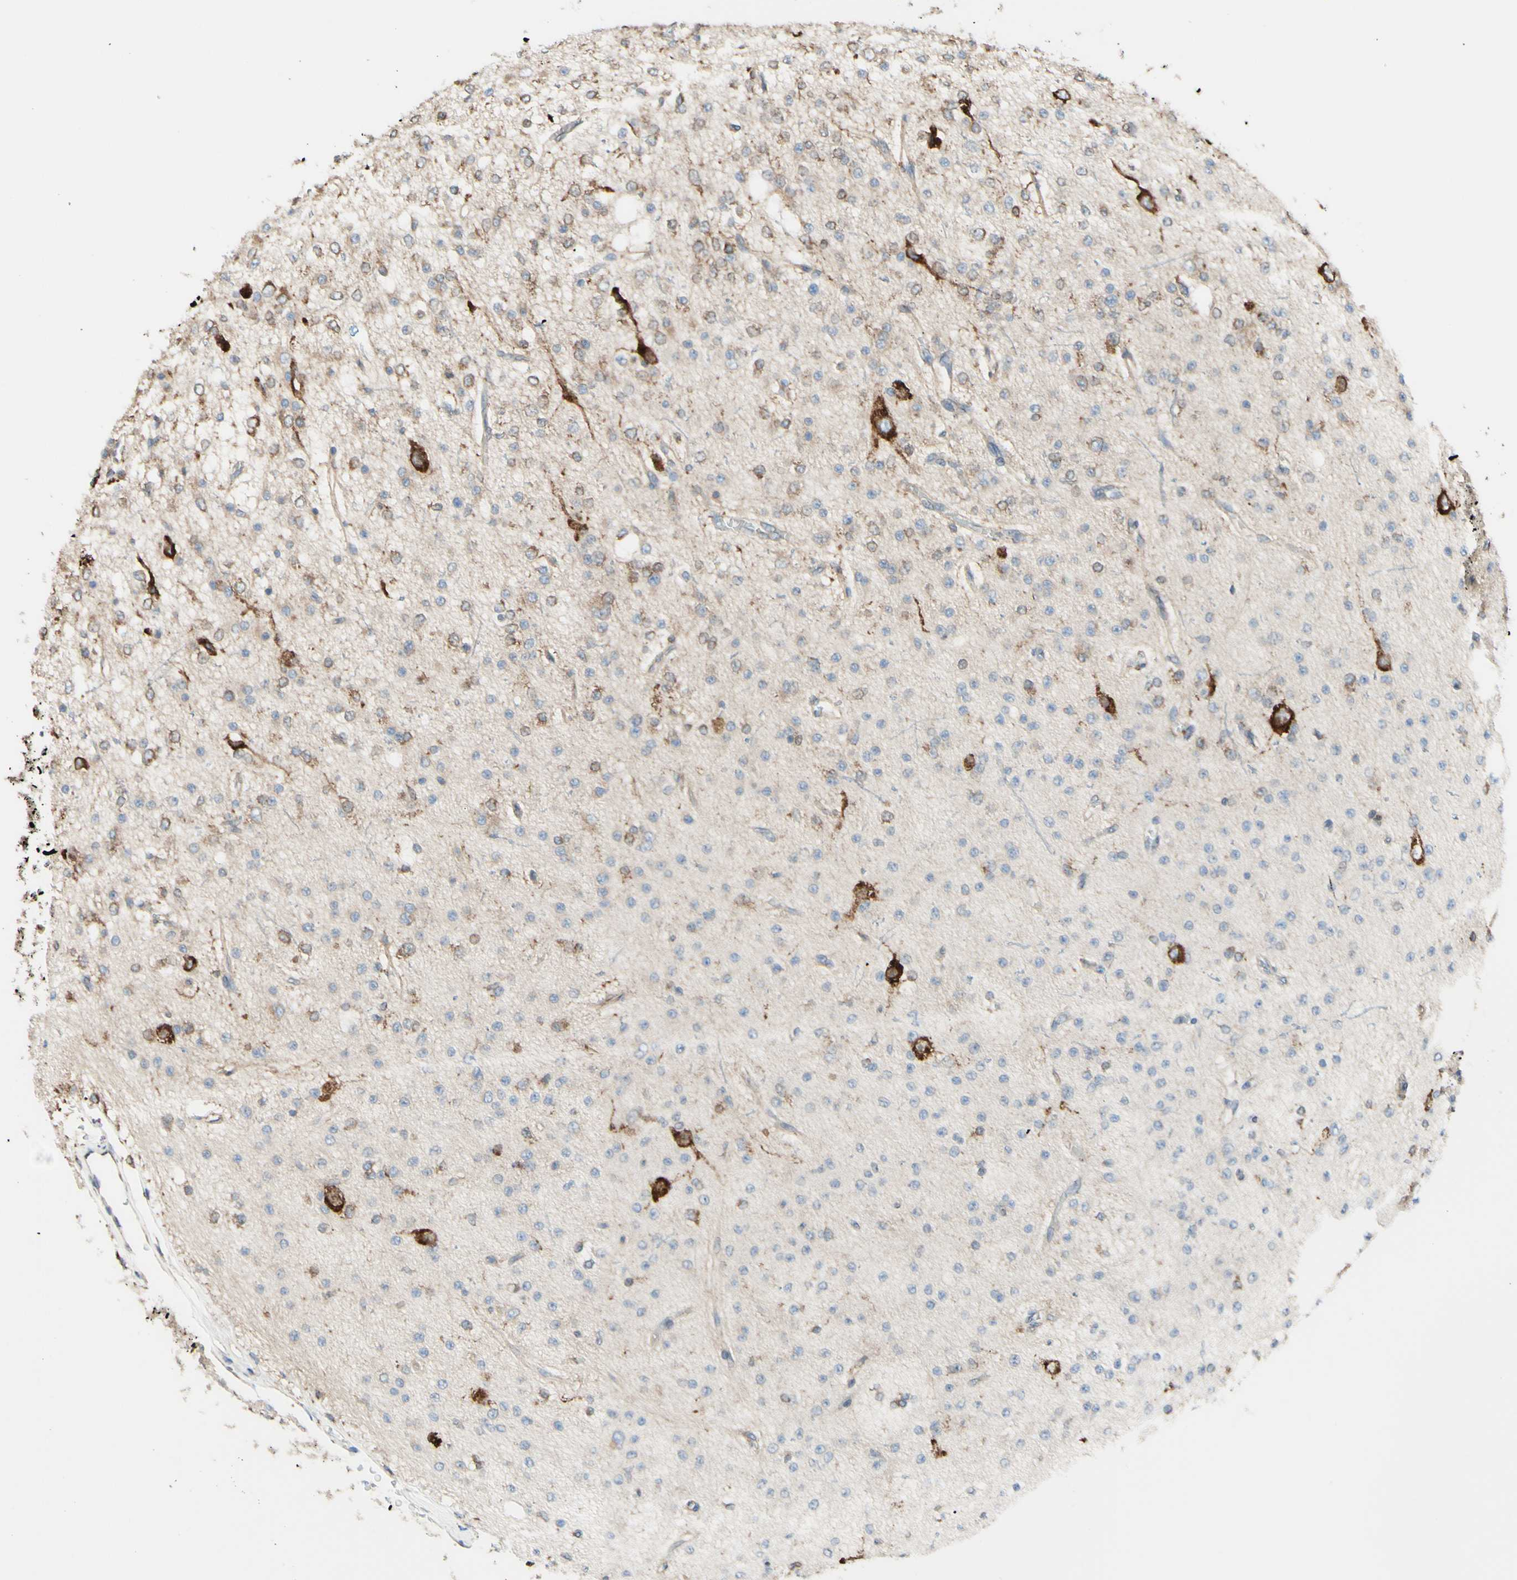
{"staining": {"intensity": "moderate", "quantity": ">75%", "location": "cytoplasmic/membranous"}, "tissue": "glioma", "cell_type": "Tumor cells", "image_type": "cancer", "snomed": [{"axis": "morphology", "description": "Glioma, malignant, Low grade"}, {"axis": "topography", "description": "Brain"}], "caption": "An IHC image of tumor tissue is shown. Protein staining in brown labels moderate cytoplasmic/membranous positivity in glioma within tumor cells. (IHC, brightfield microscopy, high magnification).", "gene": "DNAJB11", "patient": {"sex": "male", "age": 38}}